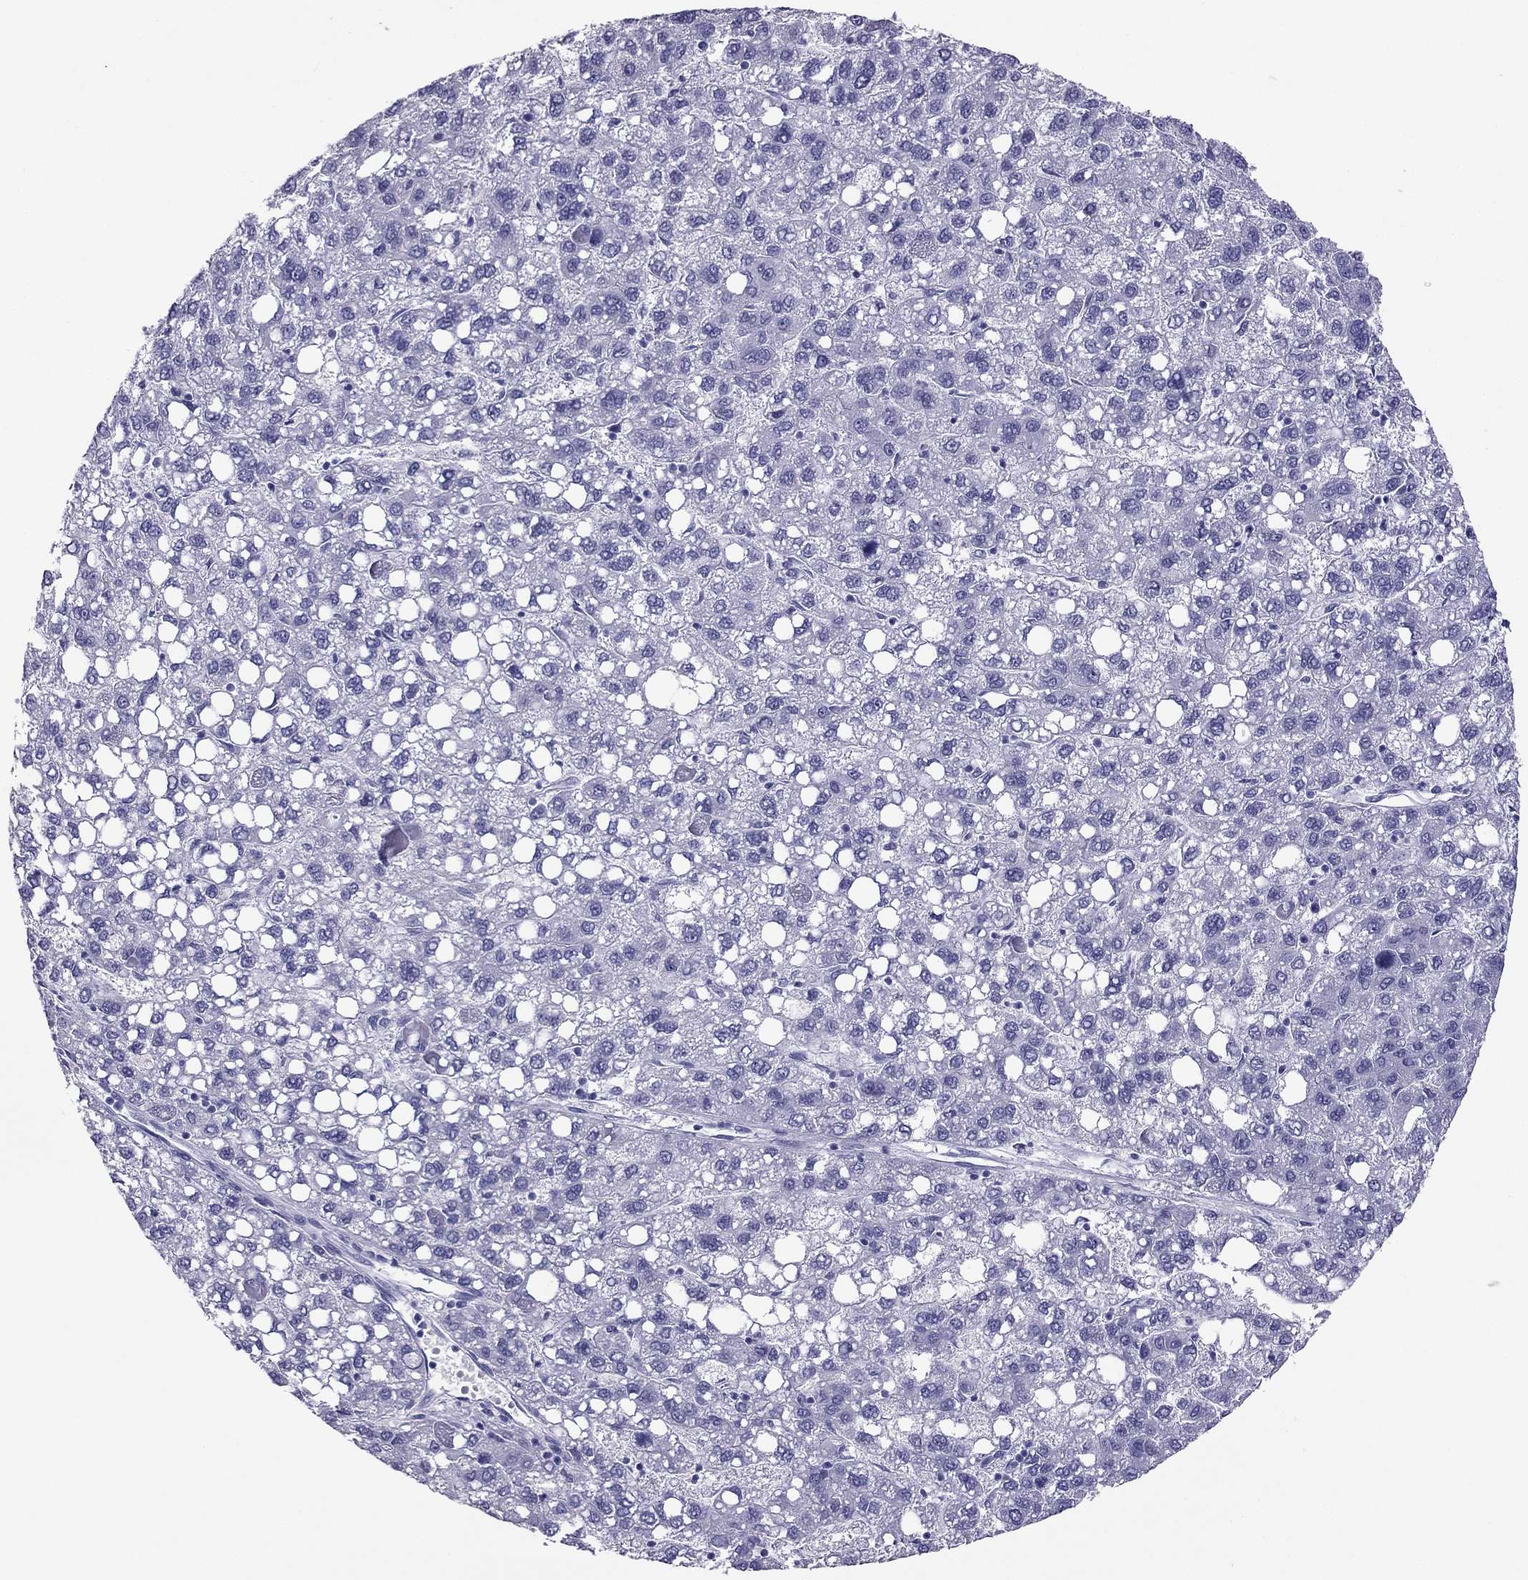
{"staining": {"intensity": "negative", "quantity": "none", "location": "none"}, "tissue": "liver cancer", "cell_type": "Tumor cells", "image_type": "cancer", "snomed": [{"axis": "morphology", "description": "Carcinoma, Hepatocellular, NOS"}, {"axis": "topography", "description": "Liver"}], "caption": "This is an immunohistochemistry (IHC) micrograph of liver cancer. There is no staining in tumor cells.", "gene": "PDE6A", "patient": {"sex": "female", "age": 82}}